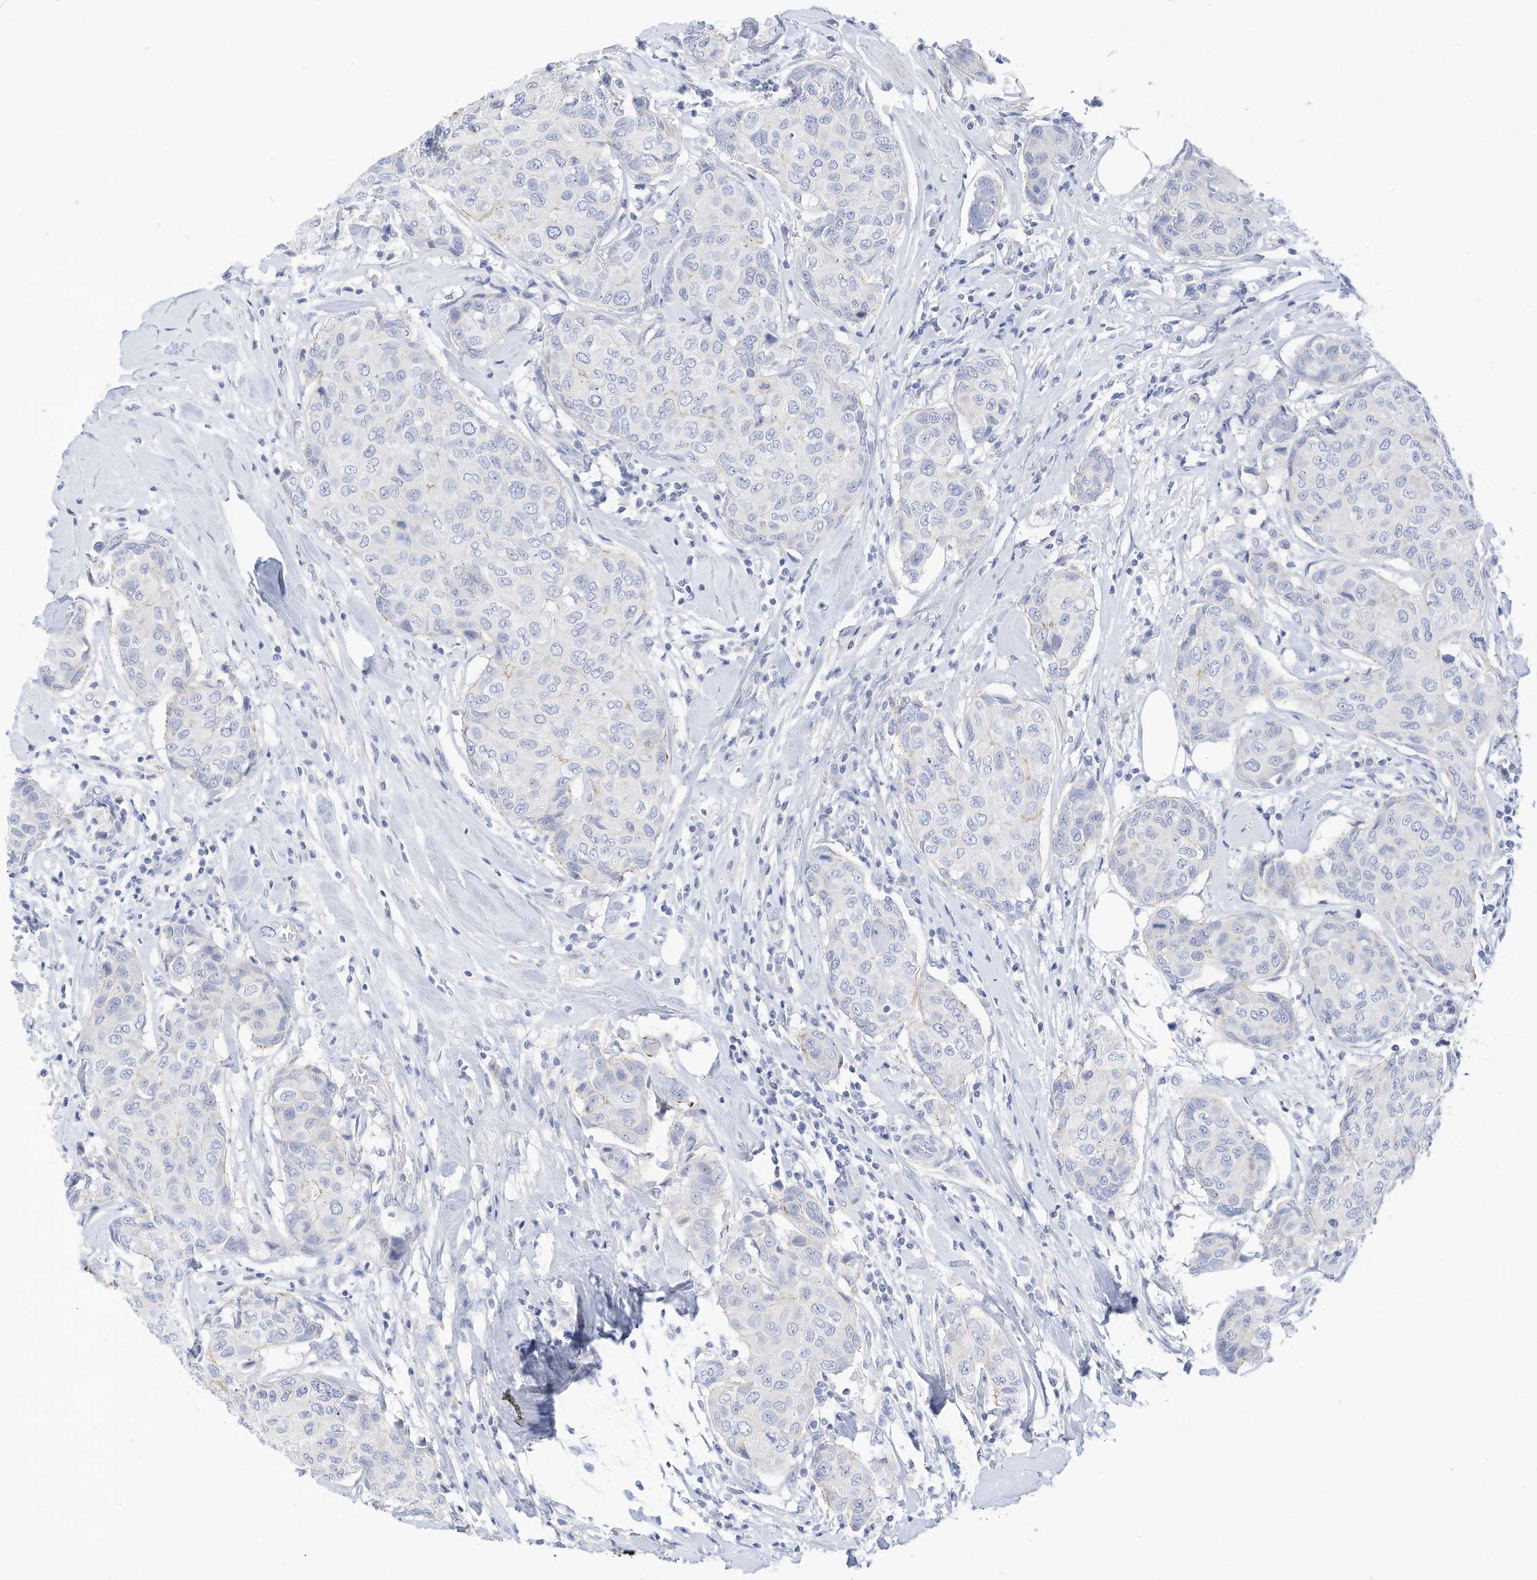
{"staining": {"intensity": "negative", "quantity": "none", "location": "none"}, "tissue": "breast cancer", "cell_type": "Tumor cells", "image_type": "cancer", "snomed": [{"axis": "morphology", "description": "Duct carcinoma"}, {"axis": "topography", "description": "Breast"}], "caption": "Image shows no protein expression in tumor cells of breast invasive ductal carcinoma tissue.", "gene": "SPOCD1", "patient": {"sex": "female", "age": 80}}